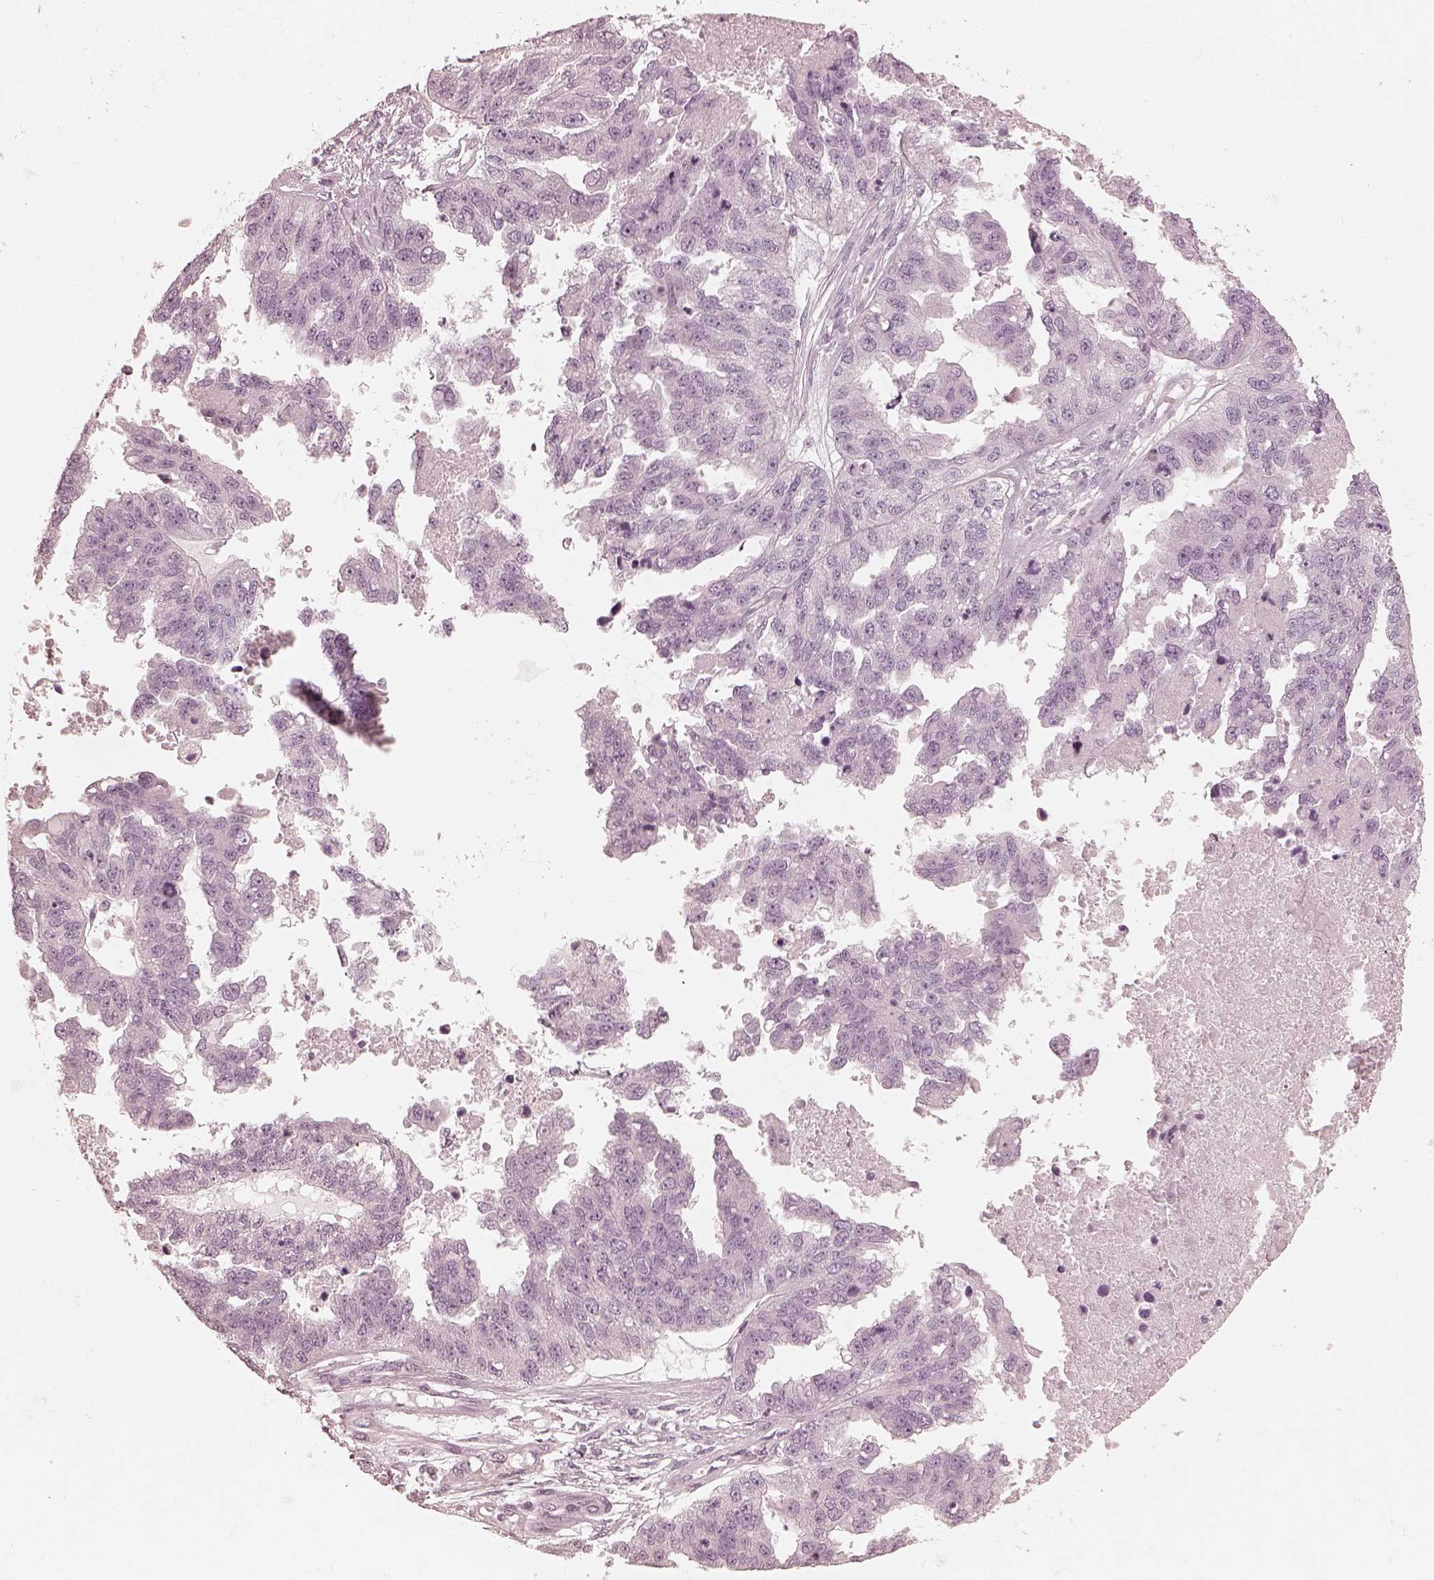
{"staining": {"intensity": "negative", "quantity": "none", "location": "none"}, "tissue": "ovarian cancer", "cell_type": "Tumor cells", "image_type": "cancer", "snomed": [{"axis": "morphology", "description": "Cystadenocarcinoma, serous, NOS"}, {"axis": "topography", "description": "Ovary"}], "caption": "High magnification brightfield microscopy of serous cystadenocarcinoma (ovarian) stained with DAB (brown) and counterstained with hematoxylin (blue): tumor cells show no significant expression.", "gene": "CALR3", "patient": {"sex": "female", "age": 58}}